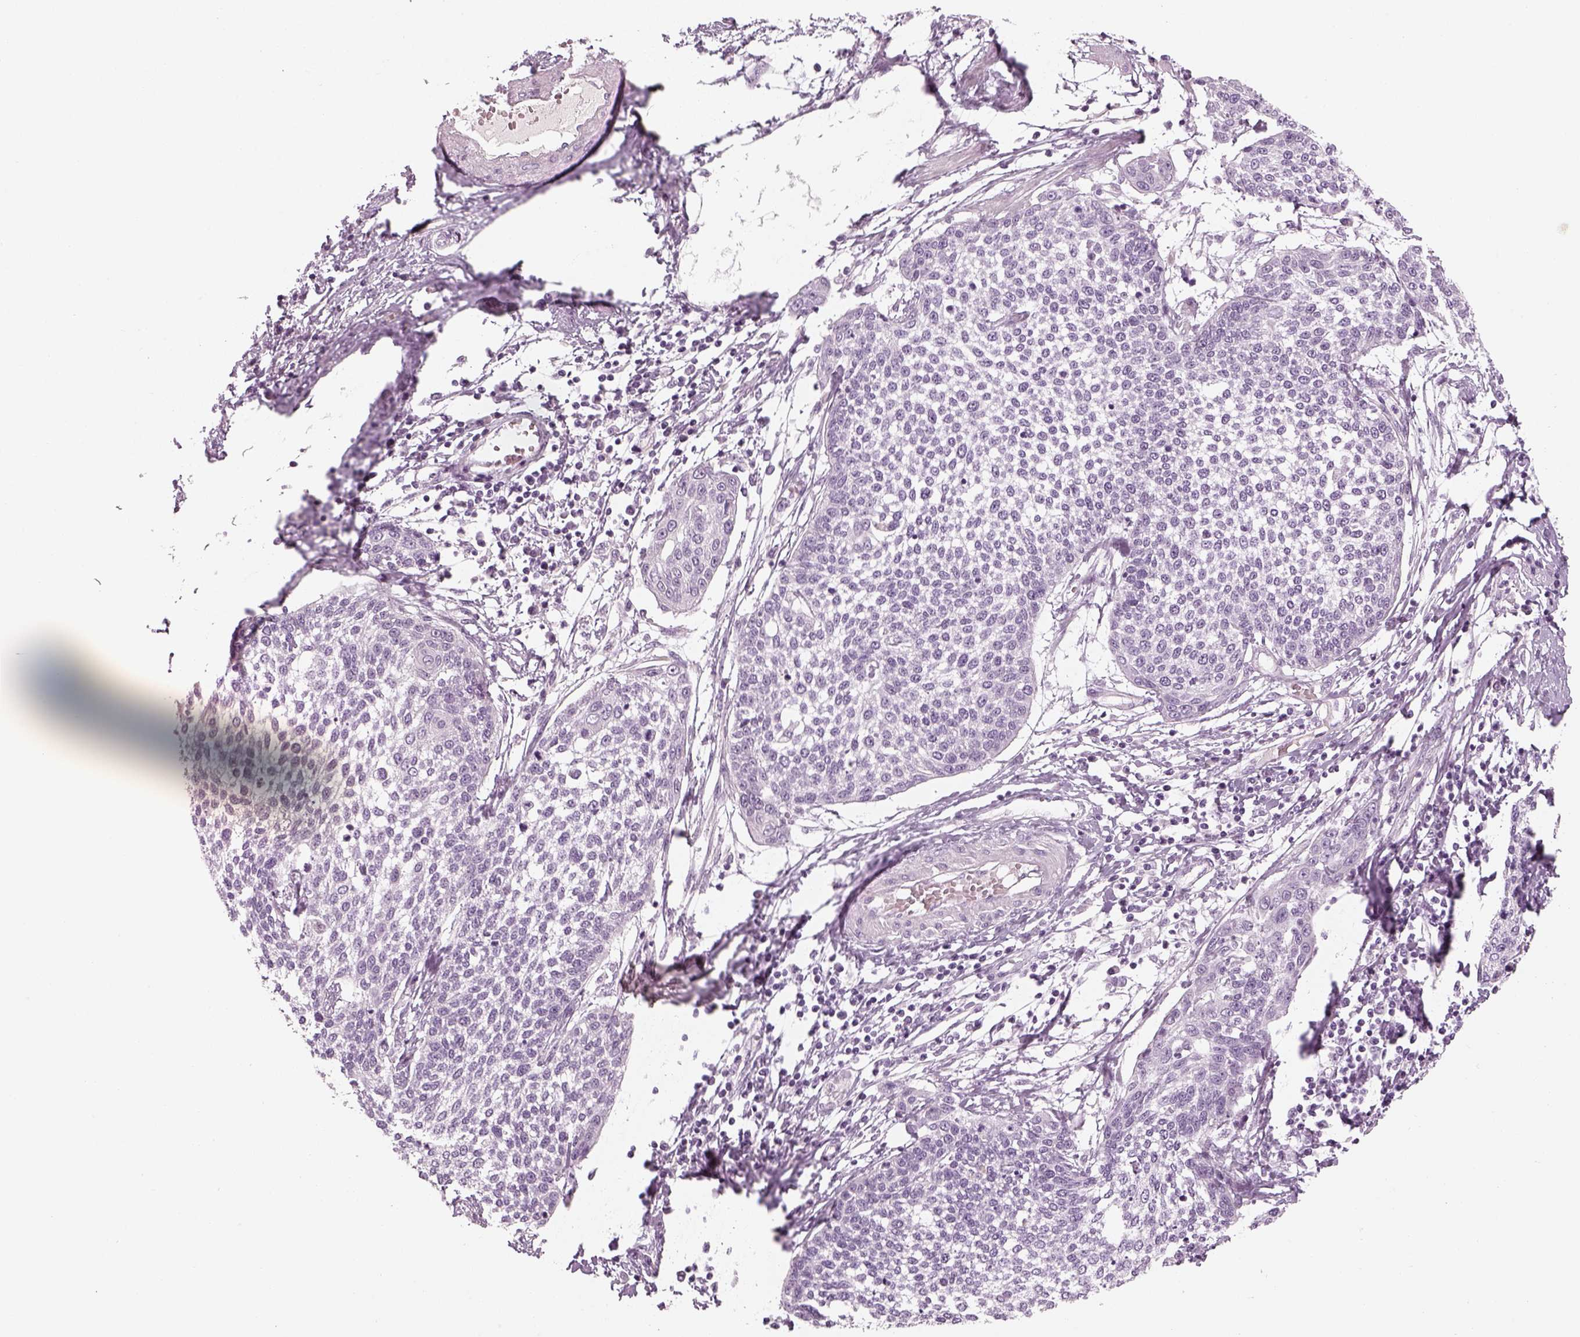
{"staining": {"intensity": "negative", "quantity": "none", "location": "none"}, "tissue": "cervical cancer", "cell_type": "Tumor cells", "image_type": "cancer", "snomed": [{"axis": "morphology", "description": "Squamous cell carcinoma, NOS"}, {"axis": "topography", "description": "Cervix"}], "caption": "An image of cervical cancer (squamous cell carcinoma) stained for a protein demonstrates no brown staining in tumor cells.", "gene": "GAS2L2", "patient": {"sex": "female", "age": 34}}